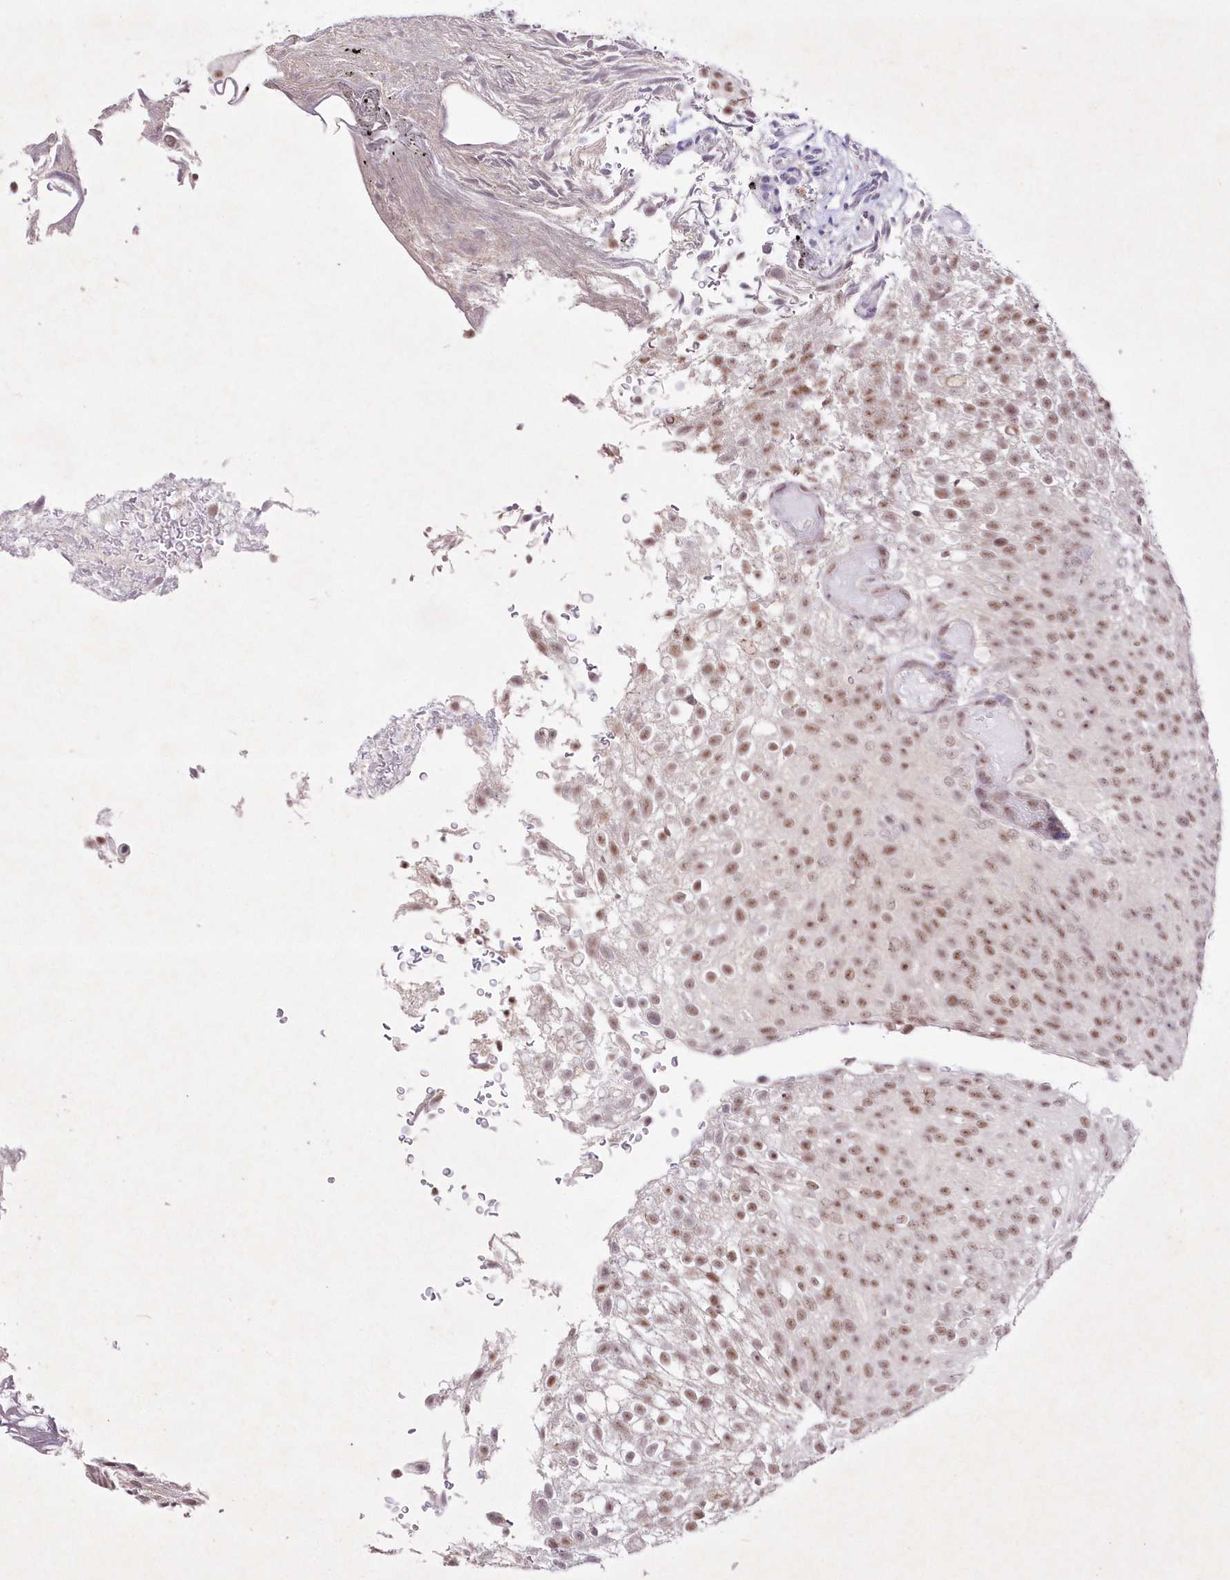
{"staining": {"intensity": "moderate", "quantity": "25%-75%", "location": "nuclear"}, "tissue": "urothelial cancer", "cell_type": "Tumor cells", "image_type": "cancer", "snomed": [{"axis": "morphology", "description": "Urothelial carcinoma, Low grade"}, {"axis": "topography", "description": "Urinary bladder"}], "caption": "Immunohistochemistry histopathology image of urothelial cancer stained for a protein (brown), which shows medium levels of moderate nuclear staining in about 25%-75% of tumor cells.", "gene": "RBM27", "patient": {"sex": "male", "age": 78}}